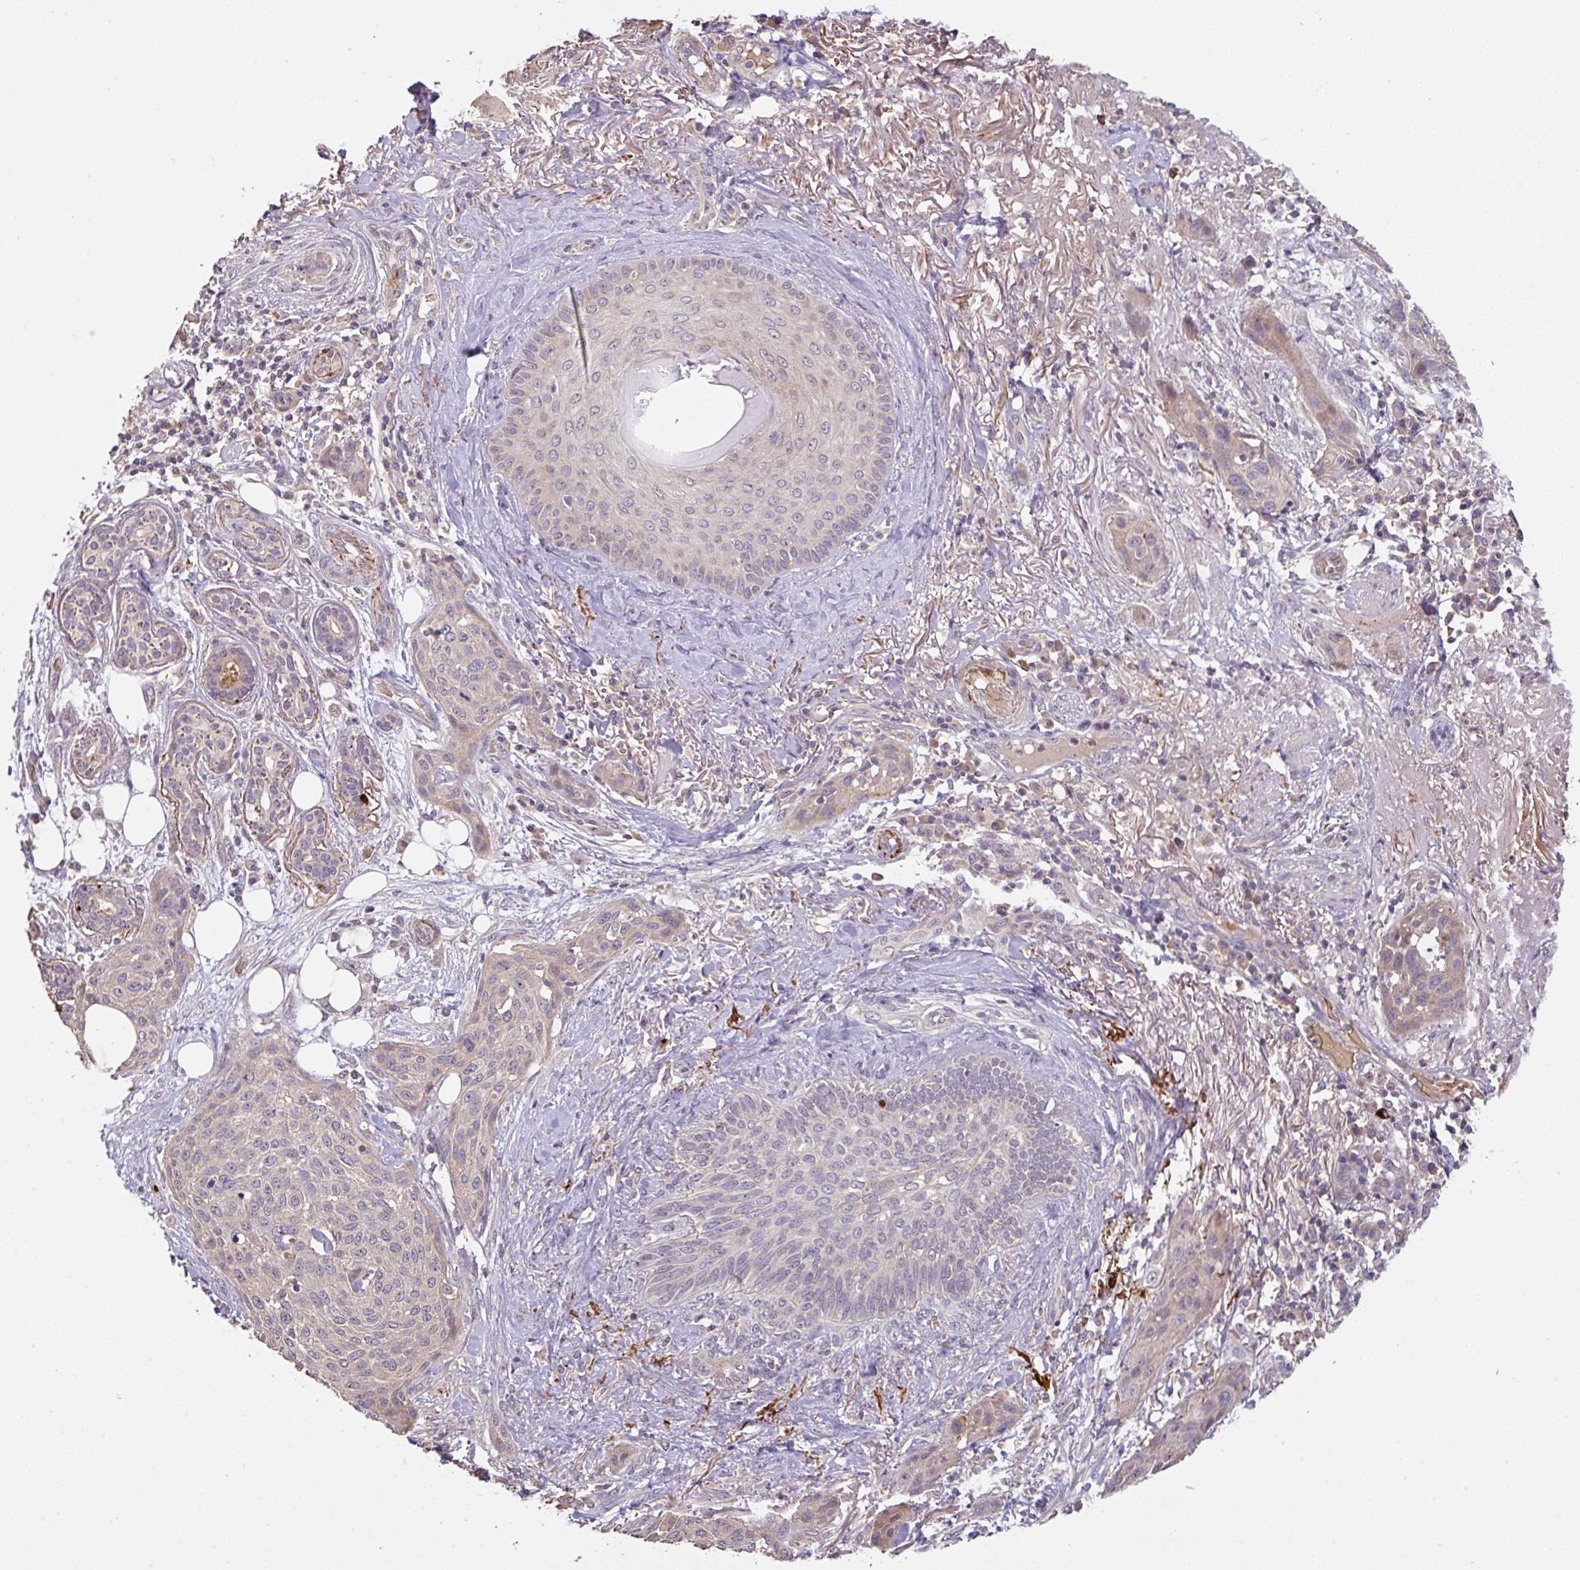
{"staining": {"intensity": "negative", "quantity": "none", "location": "none"}, "tissue": "skin cancer", "cell_type": "Tumor cells", "image_type": "cancer", "snomed": [{"axis": "morphology", "description": "Squamous cell carcinoma, NOS"}, {"axis": "topography", "description": "Skin"}], "caption": "Immunohistochemistry (IHC) photomicrograph of skin cancer stained for a protein (brown), which exhibits no expression in tumor cells. The staining was performed using DAB (3,3'-diaminobenzidine) to visualize the protein expression in brown, while the nuclei were stained in blue with hematoxylin (Magnification: 20x).", "gene": "C1QTNF9B", "patient": {"sex": "female", "age": 87}}